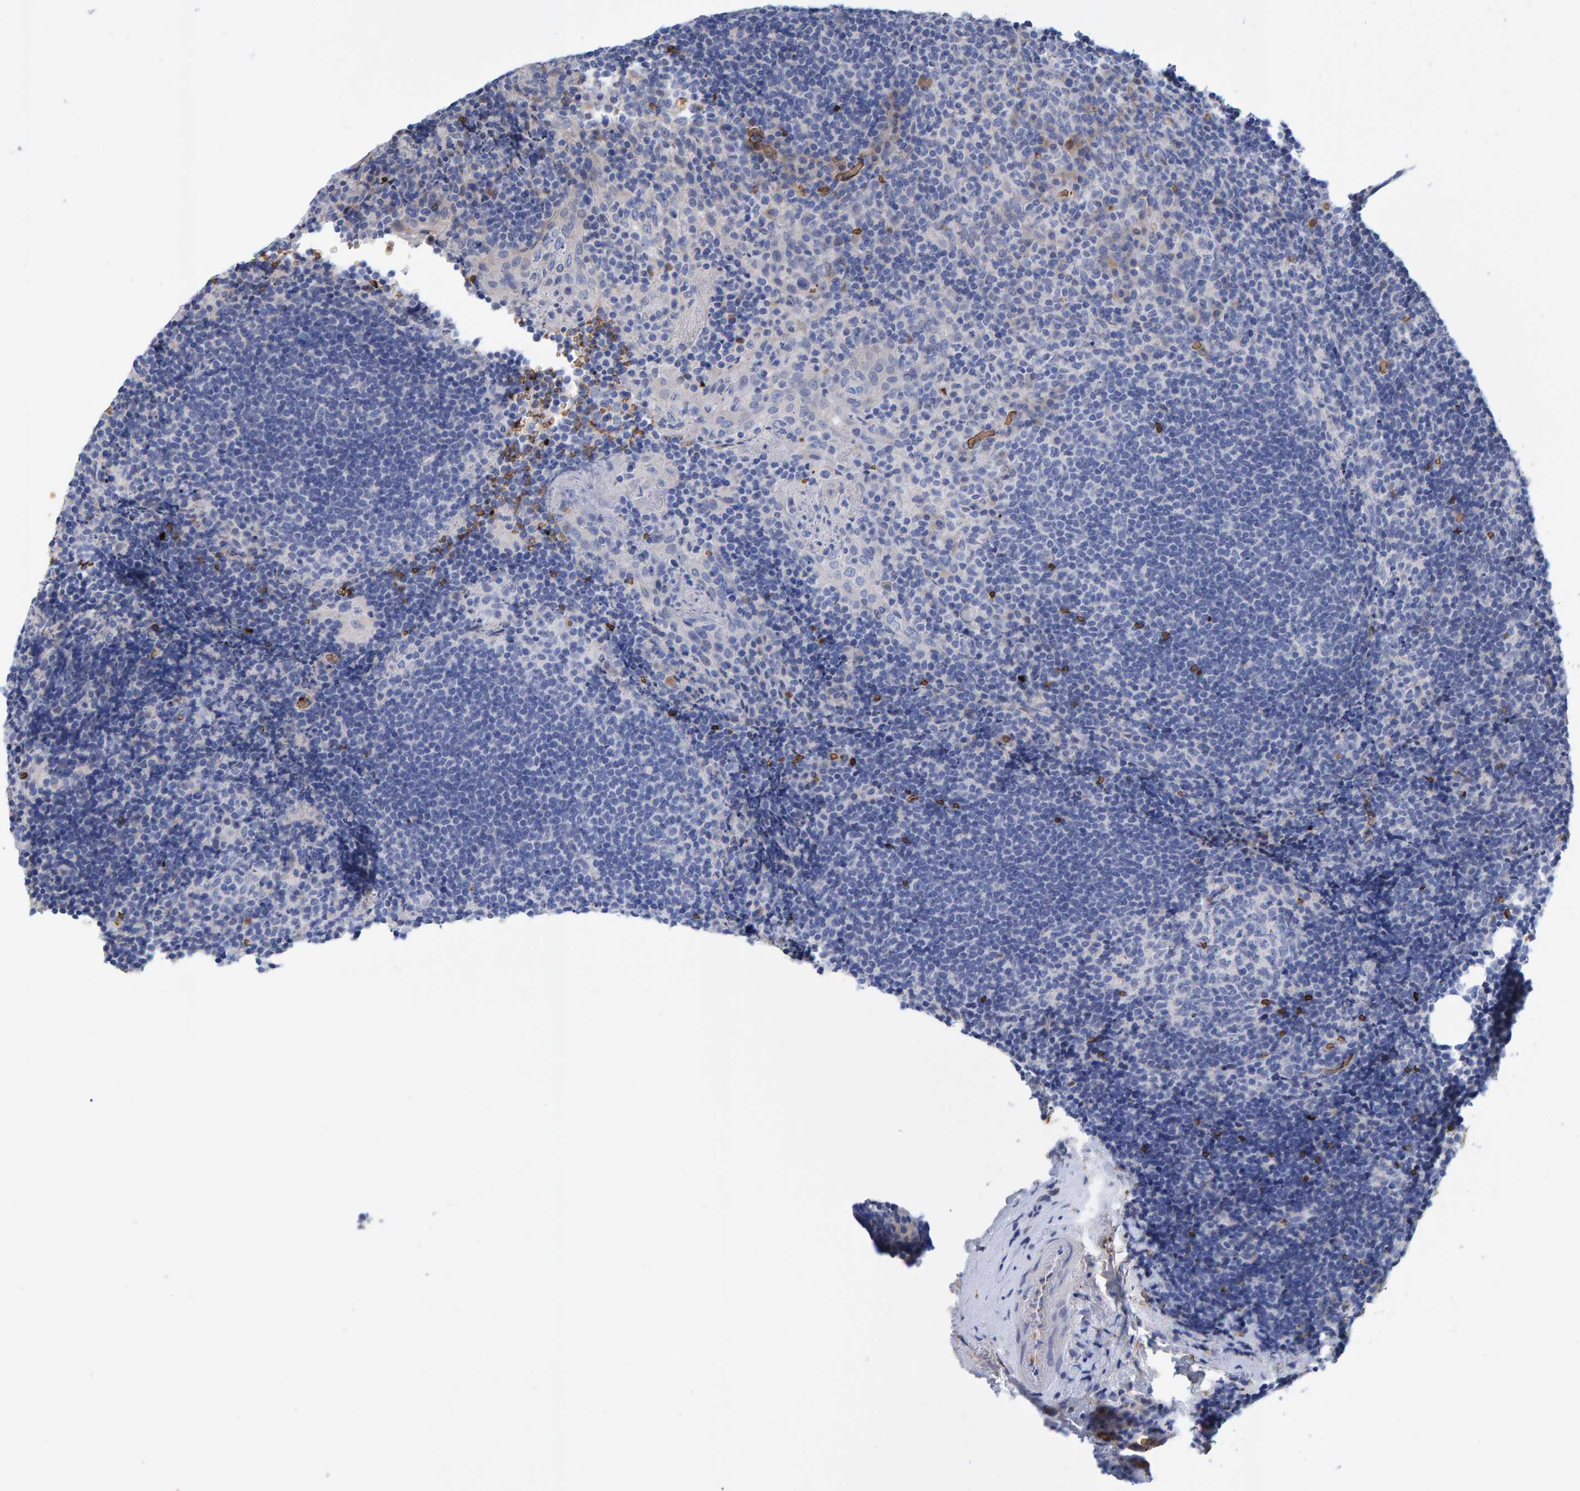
{"staining": {"intensity": "negative", "quantity": "none", "location": "none"}, "tissue": "lymphoma", "cell_type": "Tumor cells", "image_type": "cancer", "snomed": [{"axis": "morphology", "description": "Malignant lymphoma, non-Hodgkin's type, High grade"}, {"axis": "topography", "description": "Tonsil"}], "caption": "This is an immunohistochemistry micrograph of human malignant lymphoma, non-Hodgkin's type (high-grade). There is no expression in tumor cells.", "gene": "VPS9D1", "patient": {"sex": "female", "age": 36}}